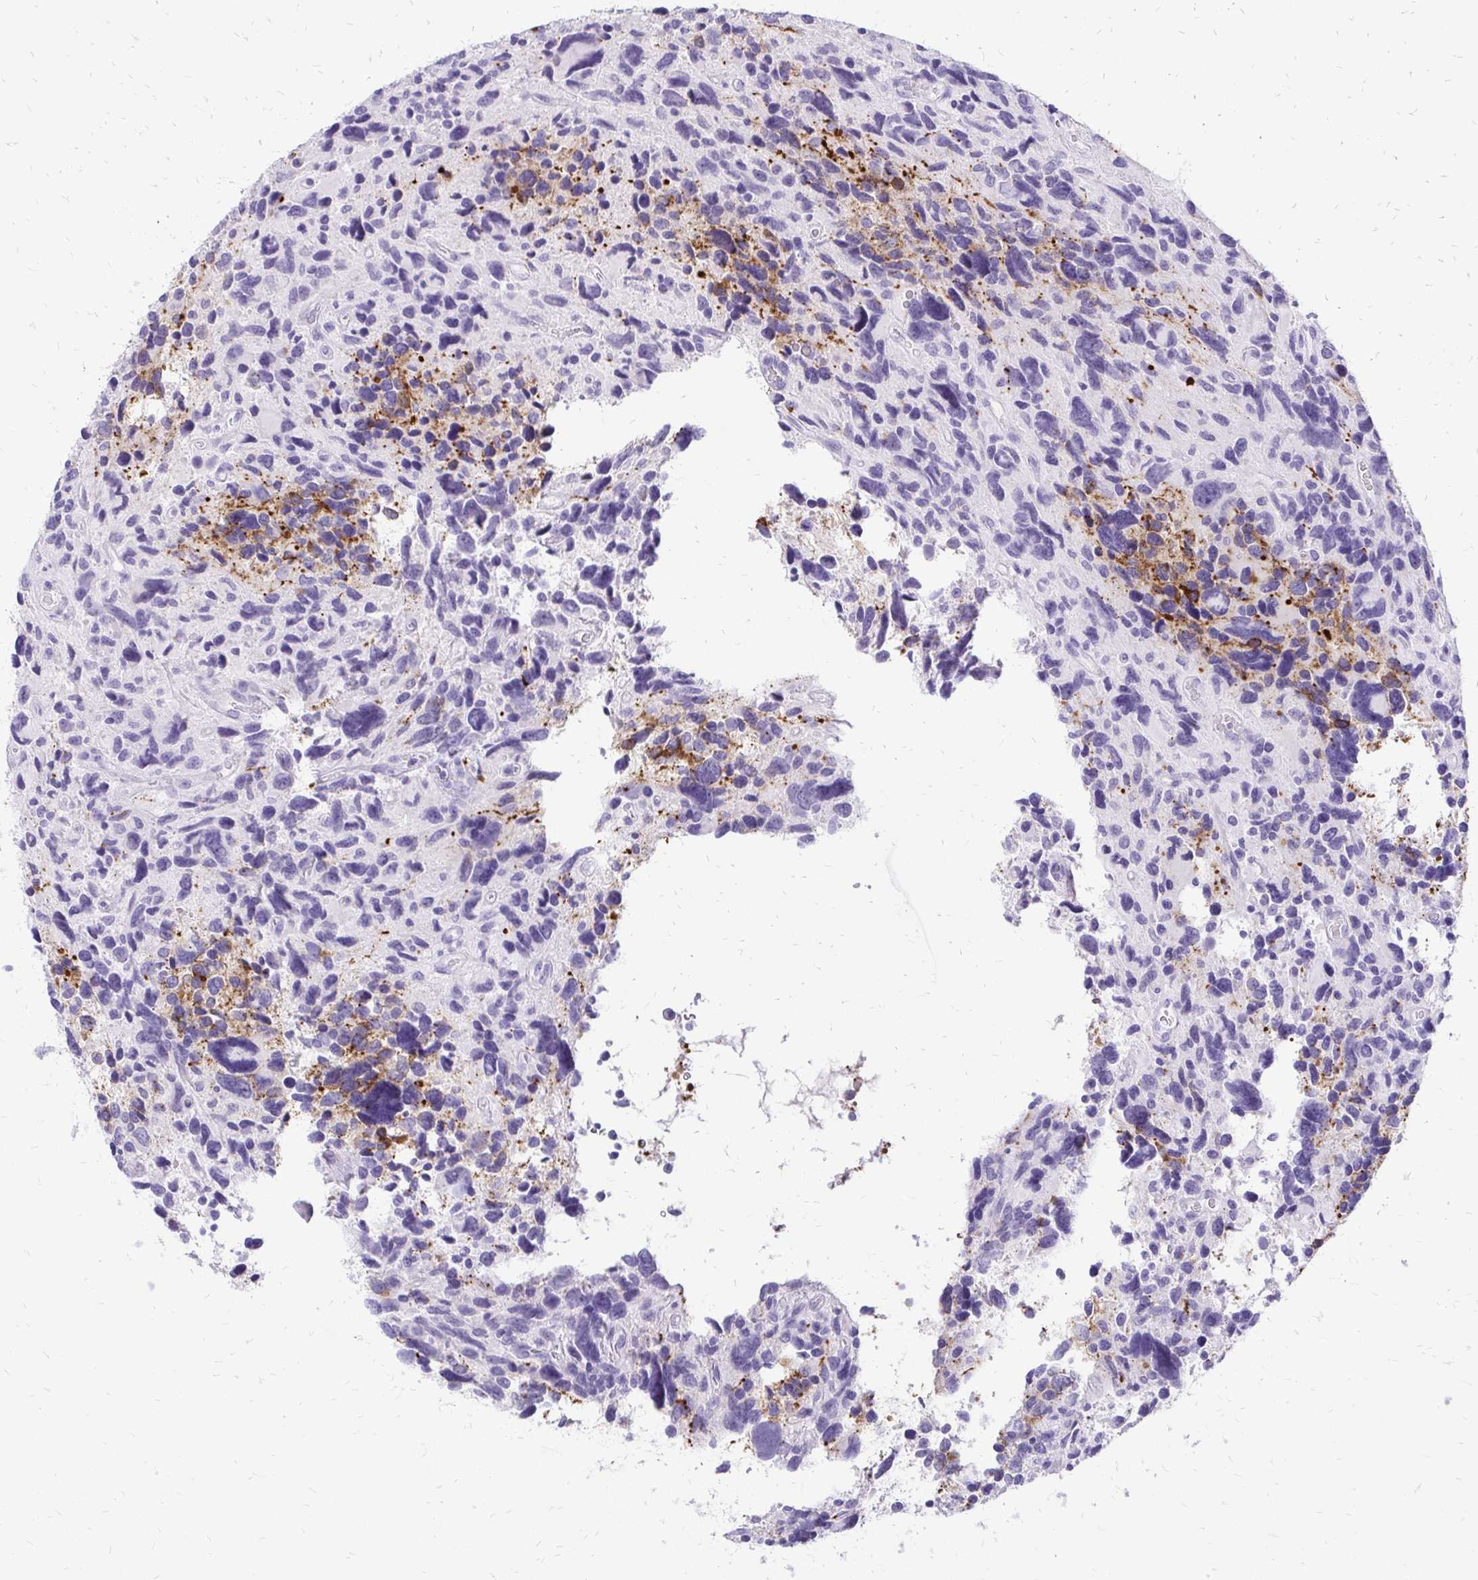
{"staining": {"intensity": "negative", "quantity": "none", "location": "none"}, "tissue": "glioma", "cell_type": "Tumor cells", "image_type": "cancer", "snomed": [{"axis": "morphology", "description": "Glioma, malignant, High grade"}, {"axis": "topography", "description": "Brain"}], "caption": "Human high-grade glioma (malignant) stained for a protein using IHC displays no positivity in tumor cells.", "gene": "SLC32A1", "patient": {"sex": "male", "age": 46}}